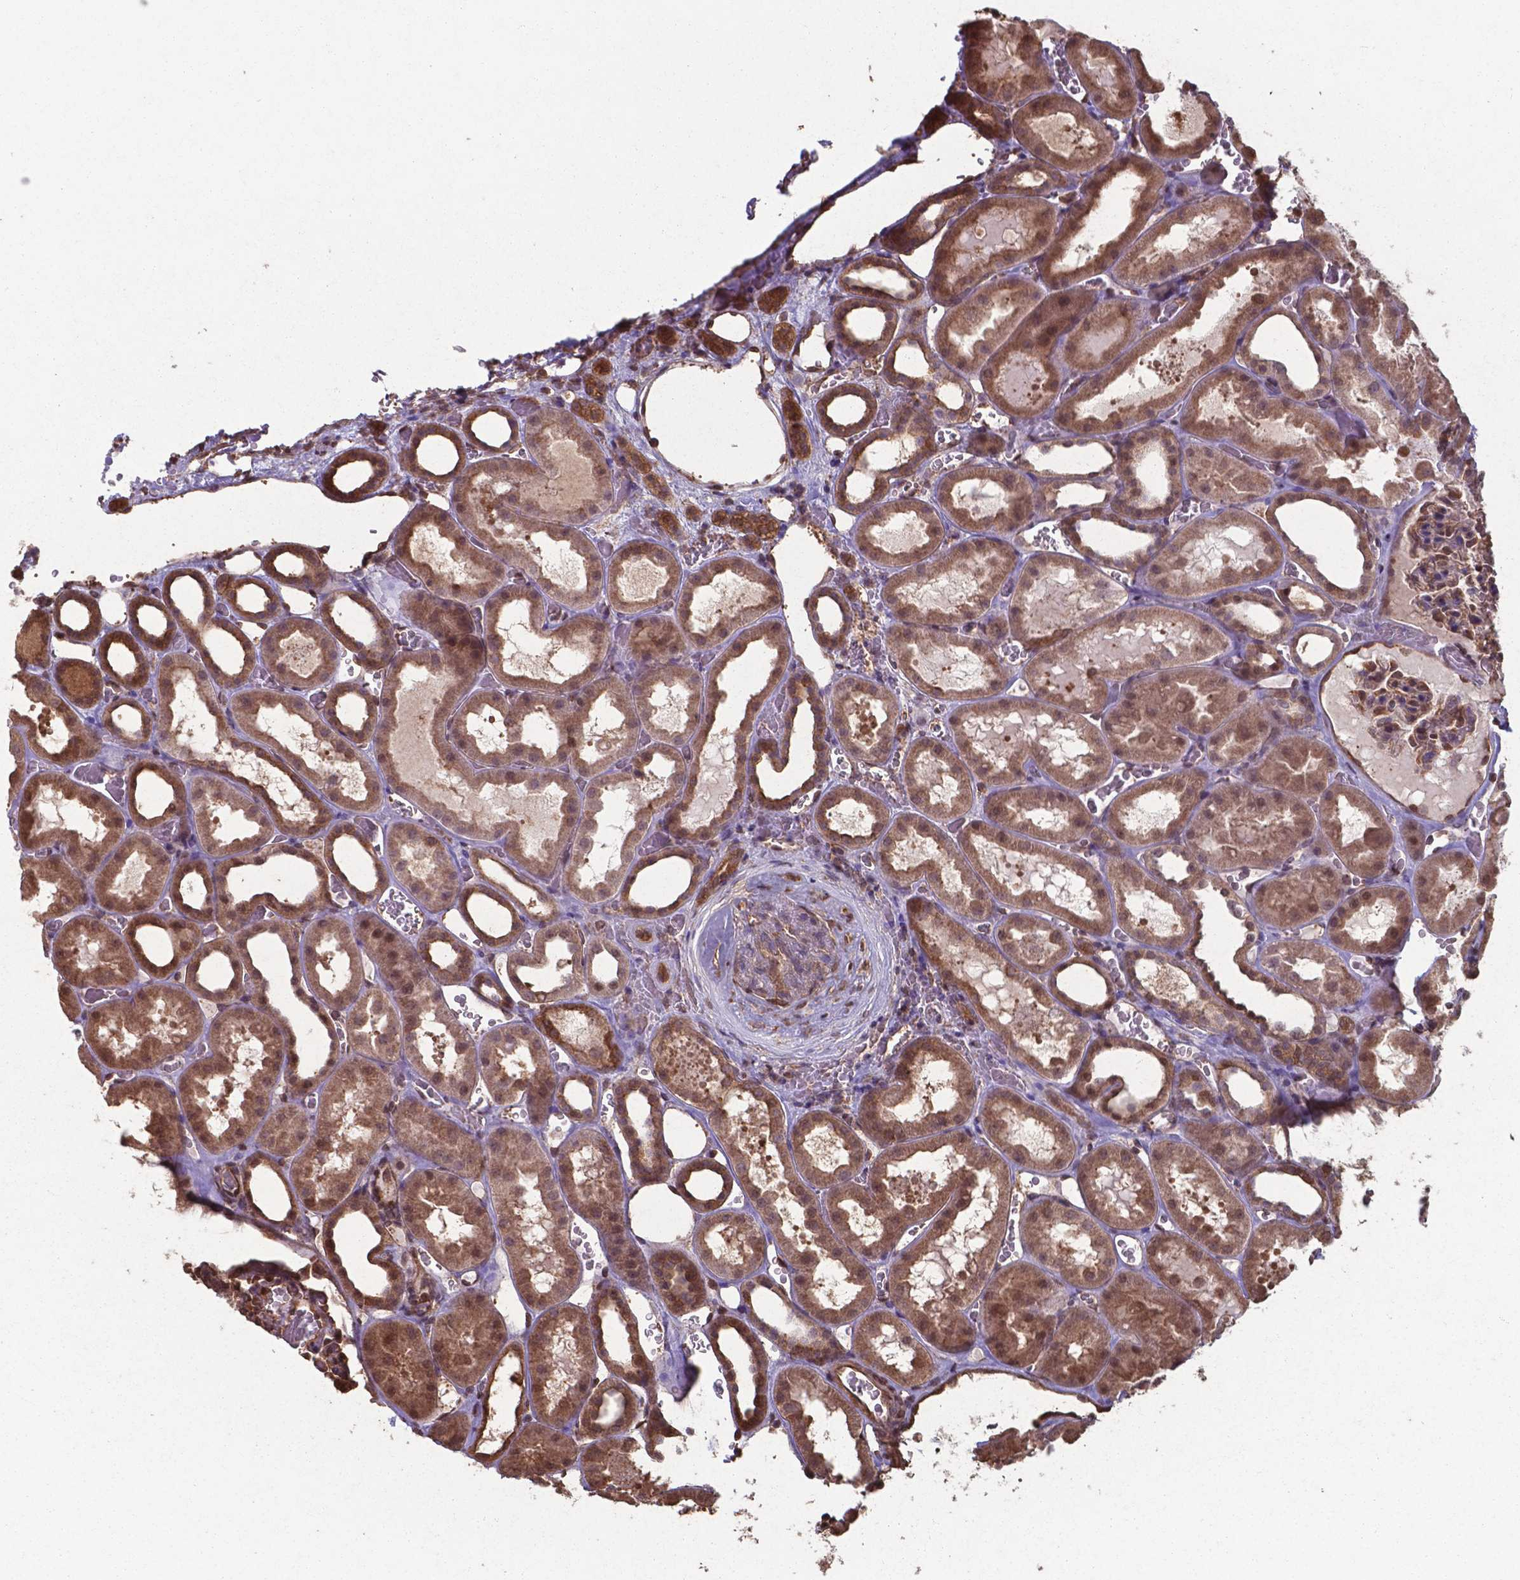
{"staining": {"intensity": "moderate", "quantity": "25%-75%", "location": "cytoplasmic/membranous,nuclear"}, "tissue": "kidney", "cell_type": "Cells in glomeruli", "image_type": "normal", "snomed": [{"axis": "morphology", "description": "Normal tissue, NOS"}, {"axis": "topography", "description": "Kidney"}], "caption": "Kidney stained with DAB immunohistochemistry (IHC) exhibits medium levels of moderate cytoplasmic/membranous,nuclear staining in about 25%-75% of cells in glomeruli.", "gene": "CHP2", "patient": {"sex": "female", "age": 41}}